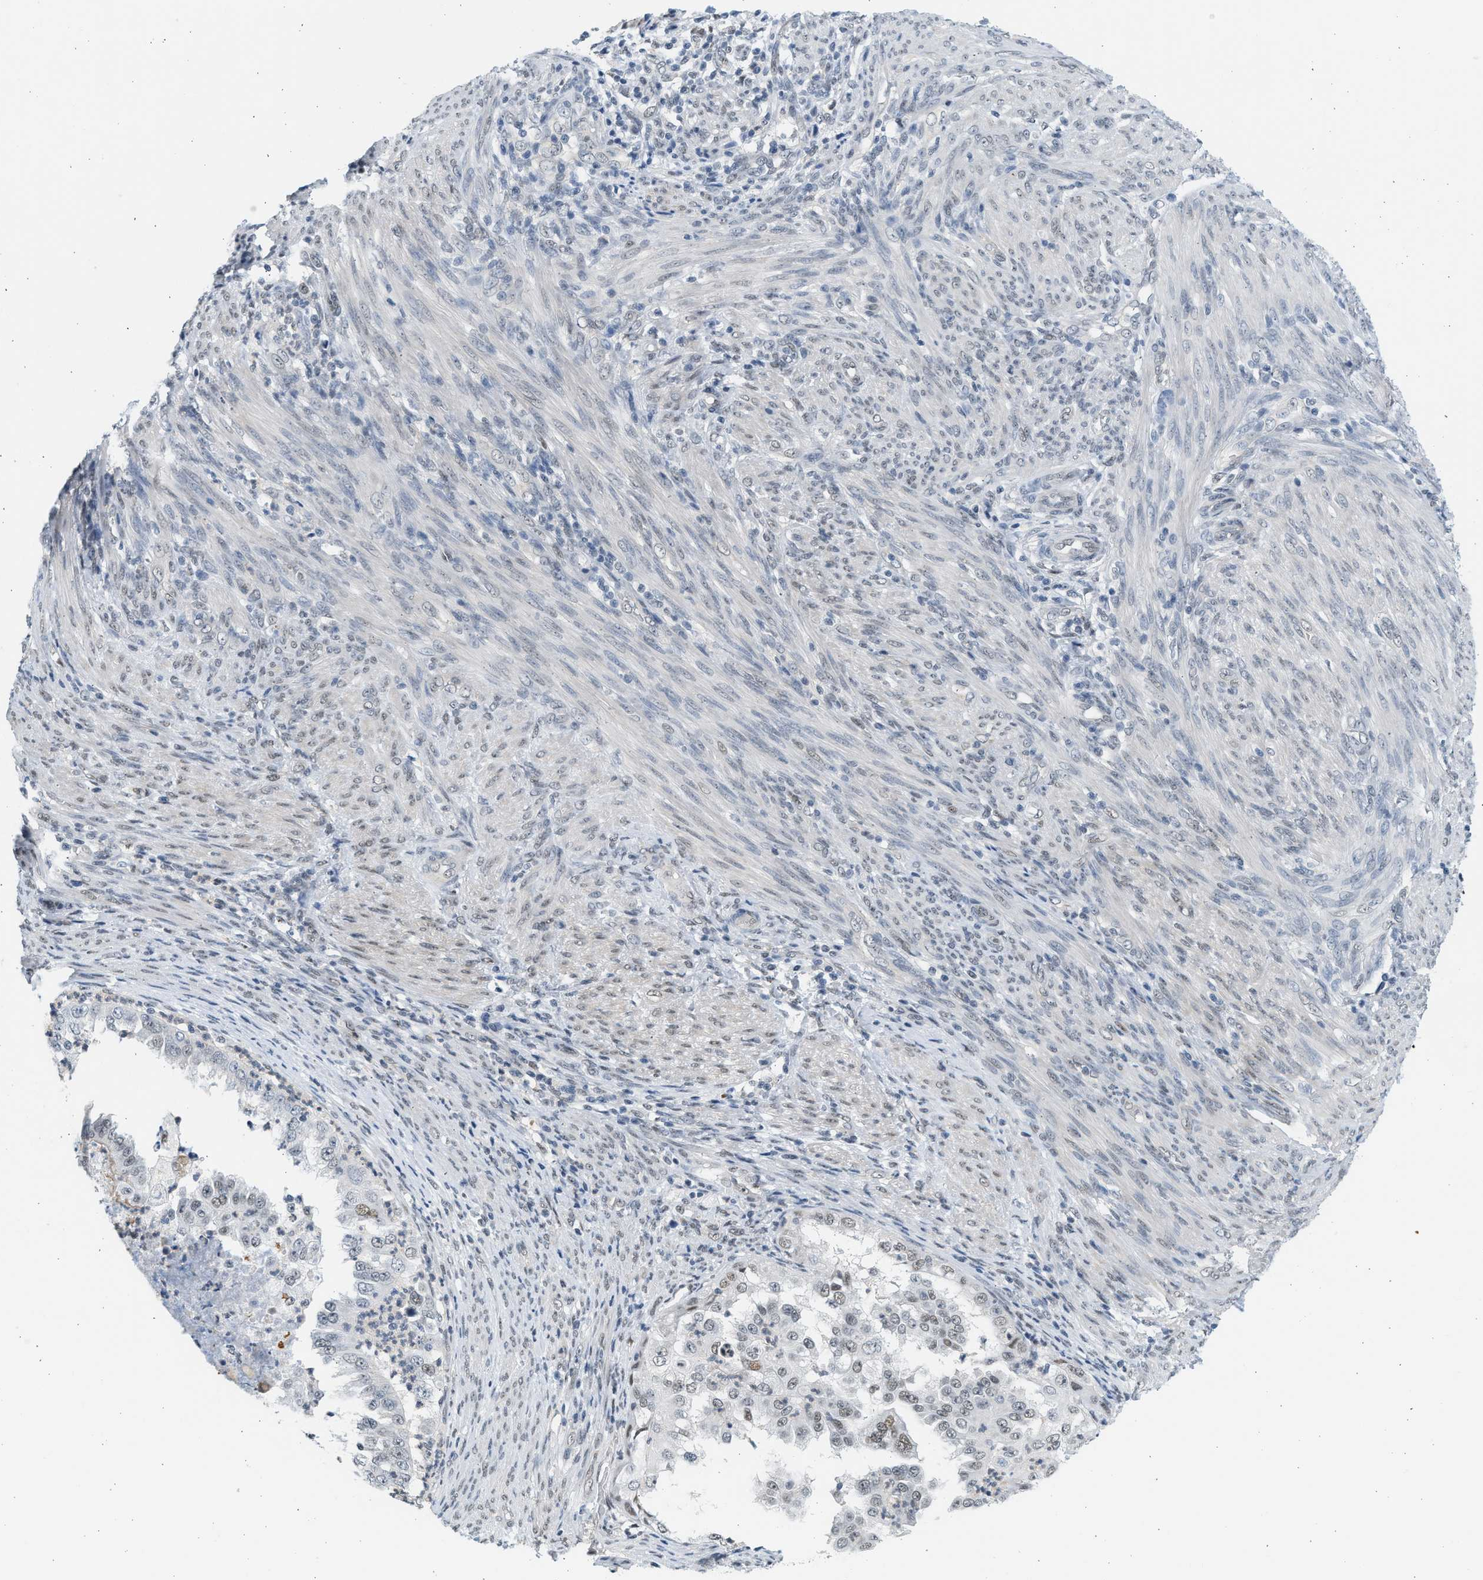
{"staining": {"intensity": "weak", "quantity": "25%-75%", "location": "nuclear"}, "tissue": "endometrial cancer", "cell_type": "Tumor cells", "image_type": "cancer", "snomed": [{"axis": "morphology", "description": "Adenocarcinoma, NOS"}, {"axis": "topography", "description": "Endometrium"}], "caption": "Immunohistochemistry (IHC) (DAB) staining of human endometrial cancer displays weak nuclear protein expression in about 25%-75% of tumor cells.", "gene": "HIPK1", "patient": {"sex": "female", "age": 85}}